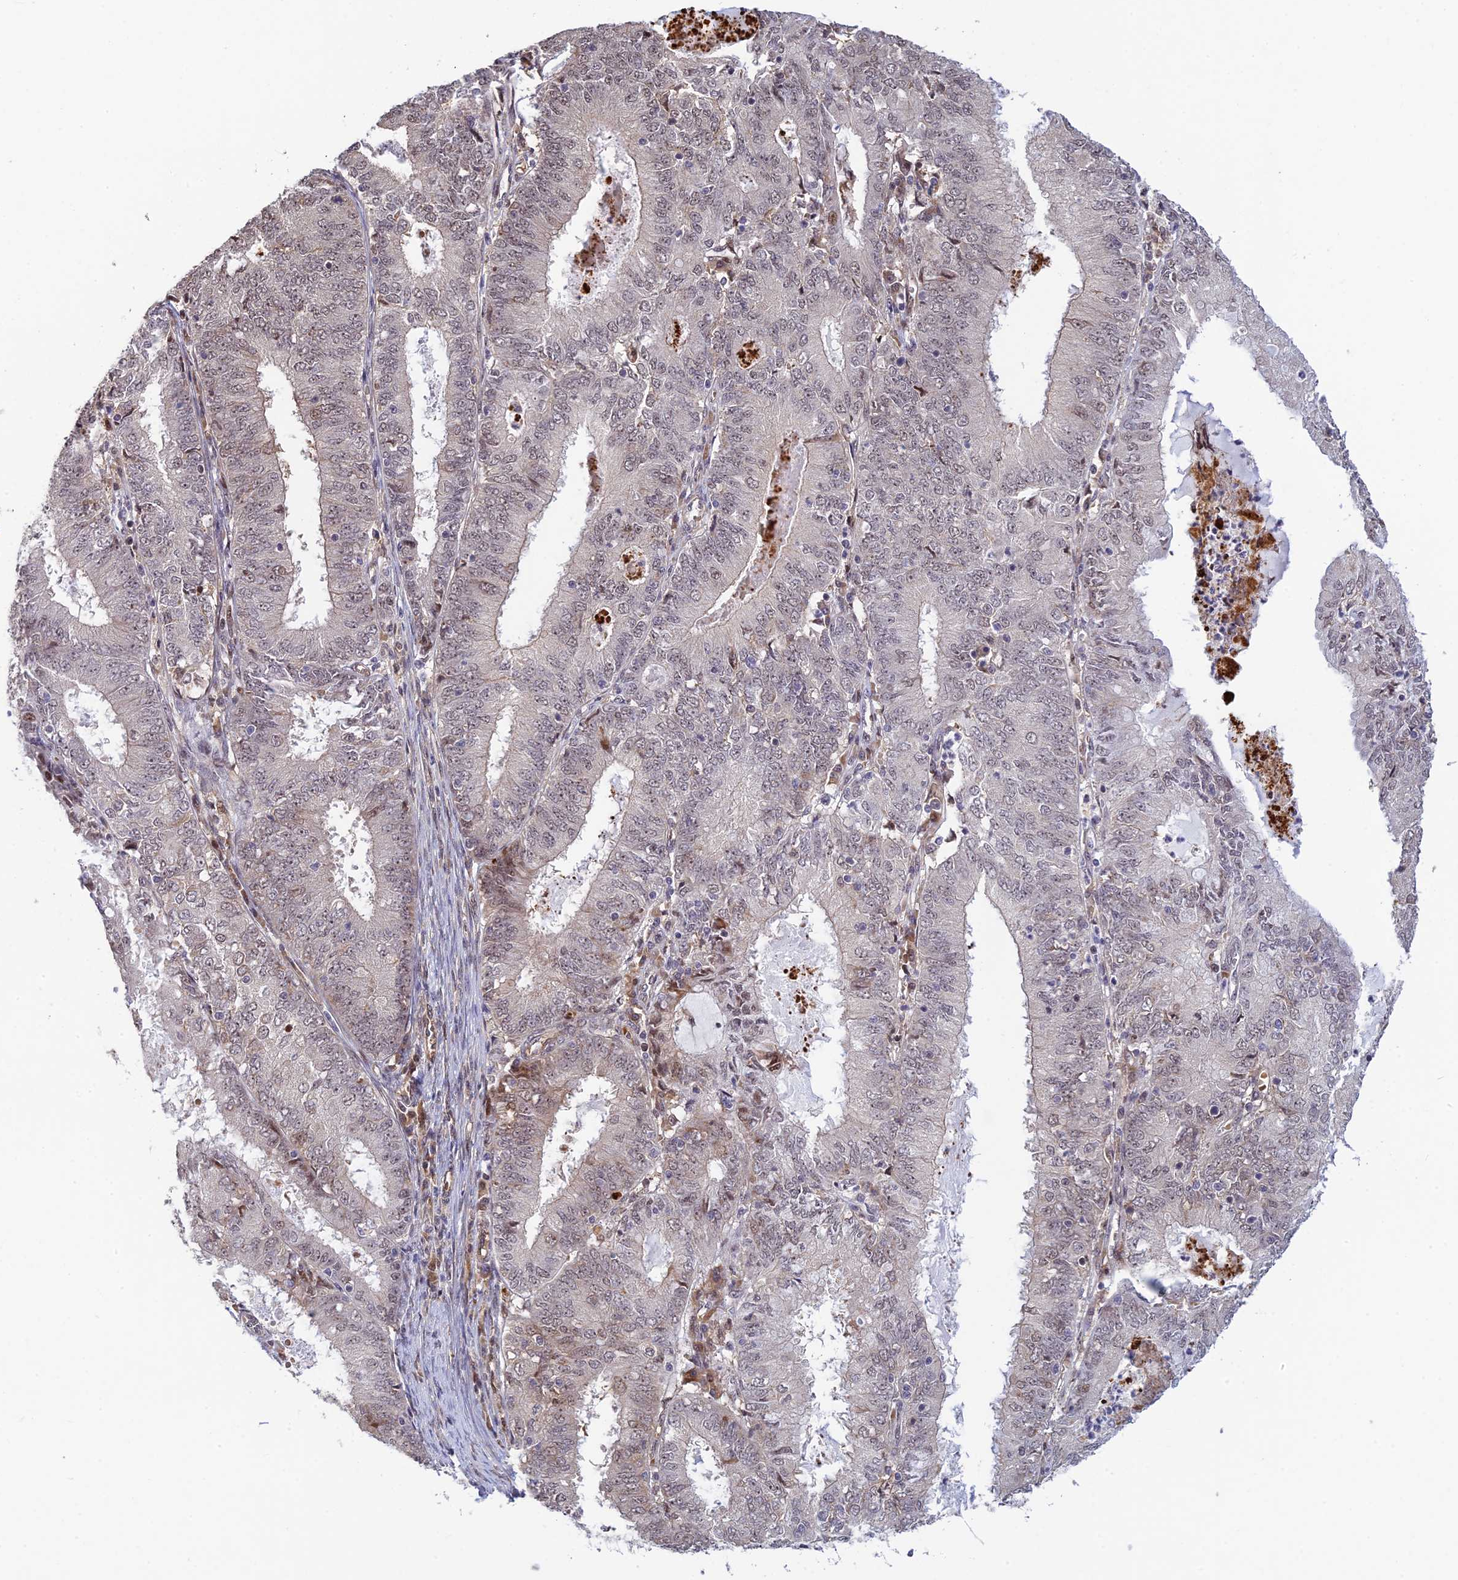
{"staining": {"intensity": "weak", "quantity": "<25%", "location": "nuclear"}, "tissue": "endometrial cancer", "cell_type": "Tumor cells", "image_type": "cancer", "snomed": [{"axis": "morphology", "description": "Adenocarcinoma, NOS"}, {"axis": "topography", "description": "Endometrium"}], "caption": "DAB (3,3'-diaminobenzidine) immunohistochemical staining of human endometrial cancer exhibits no significant positivity in tumor cells.", "gene": "UFSP2", "patient": {"sex": "female", "age": 57}}